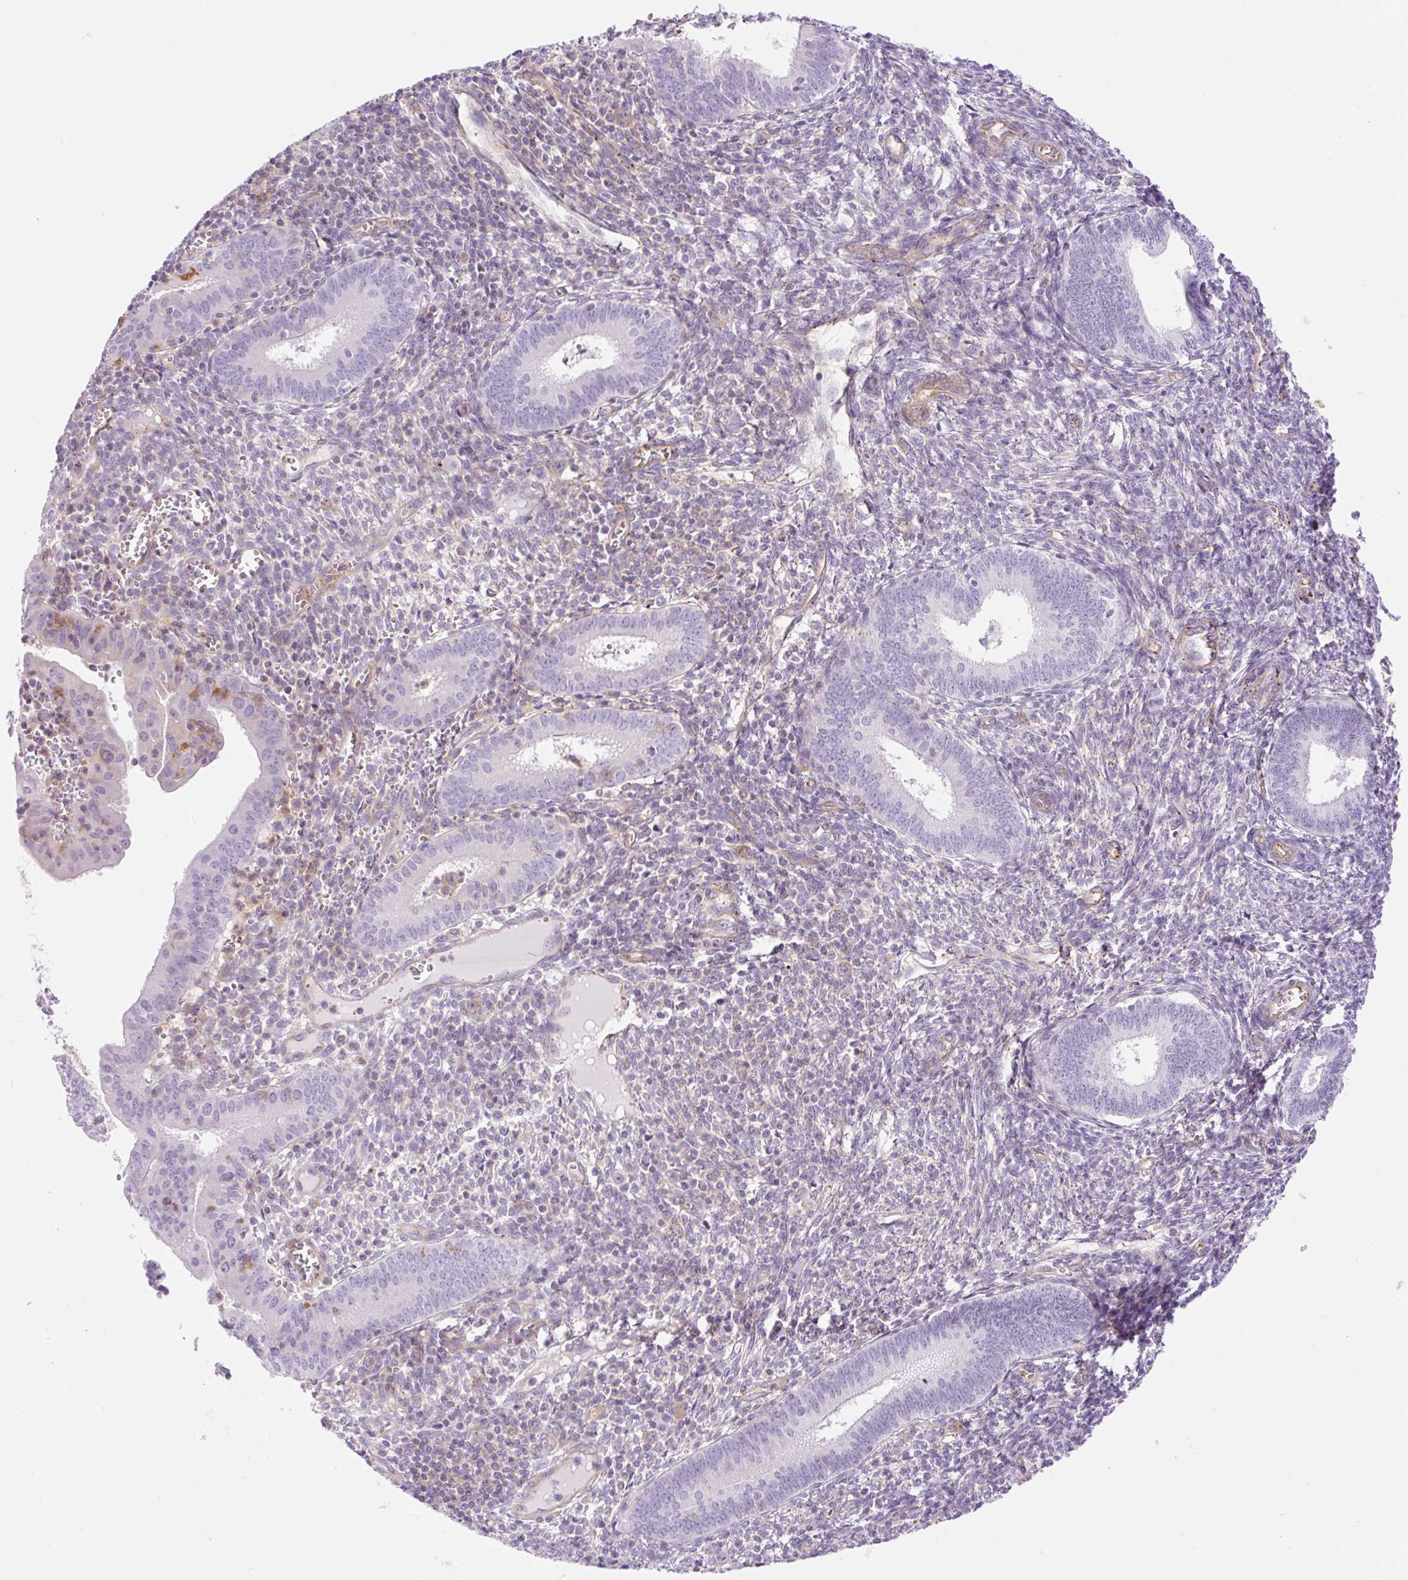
{"staining": {"intensity": "negative", "quantity": "none", "location": "none"}, "tissue": "endometrium", "cell_type": "Cells in endometrial stroma", "image_type": "normal", "snomed": [{"axis": "morphology", "description": "Normal tissue, NOS"}, {"axis": "topography", "description": "Endometrium"}], "caption": "Cells in endometrial stroma show no significant protein positivity in normal endometrium. Brightfield microscopy of immunohistochemistry (IHC) stained with DAB (3,3'-diaminobenzidine) (brown) and hematoxylin (blue), captured at high magnification.", "gene": "EHD1", "patient": {"sex": "female", "age": 41}}